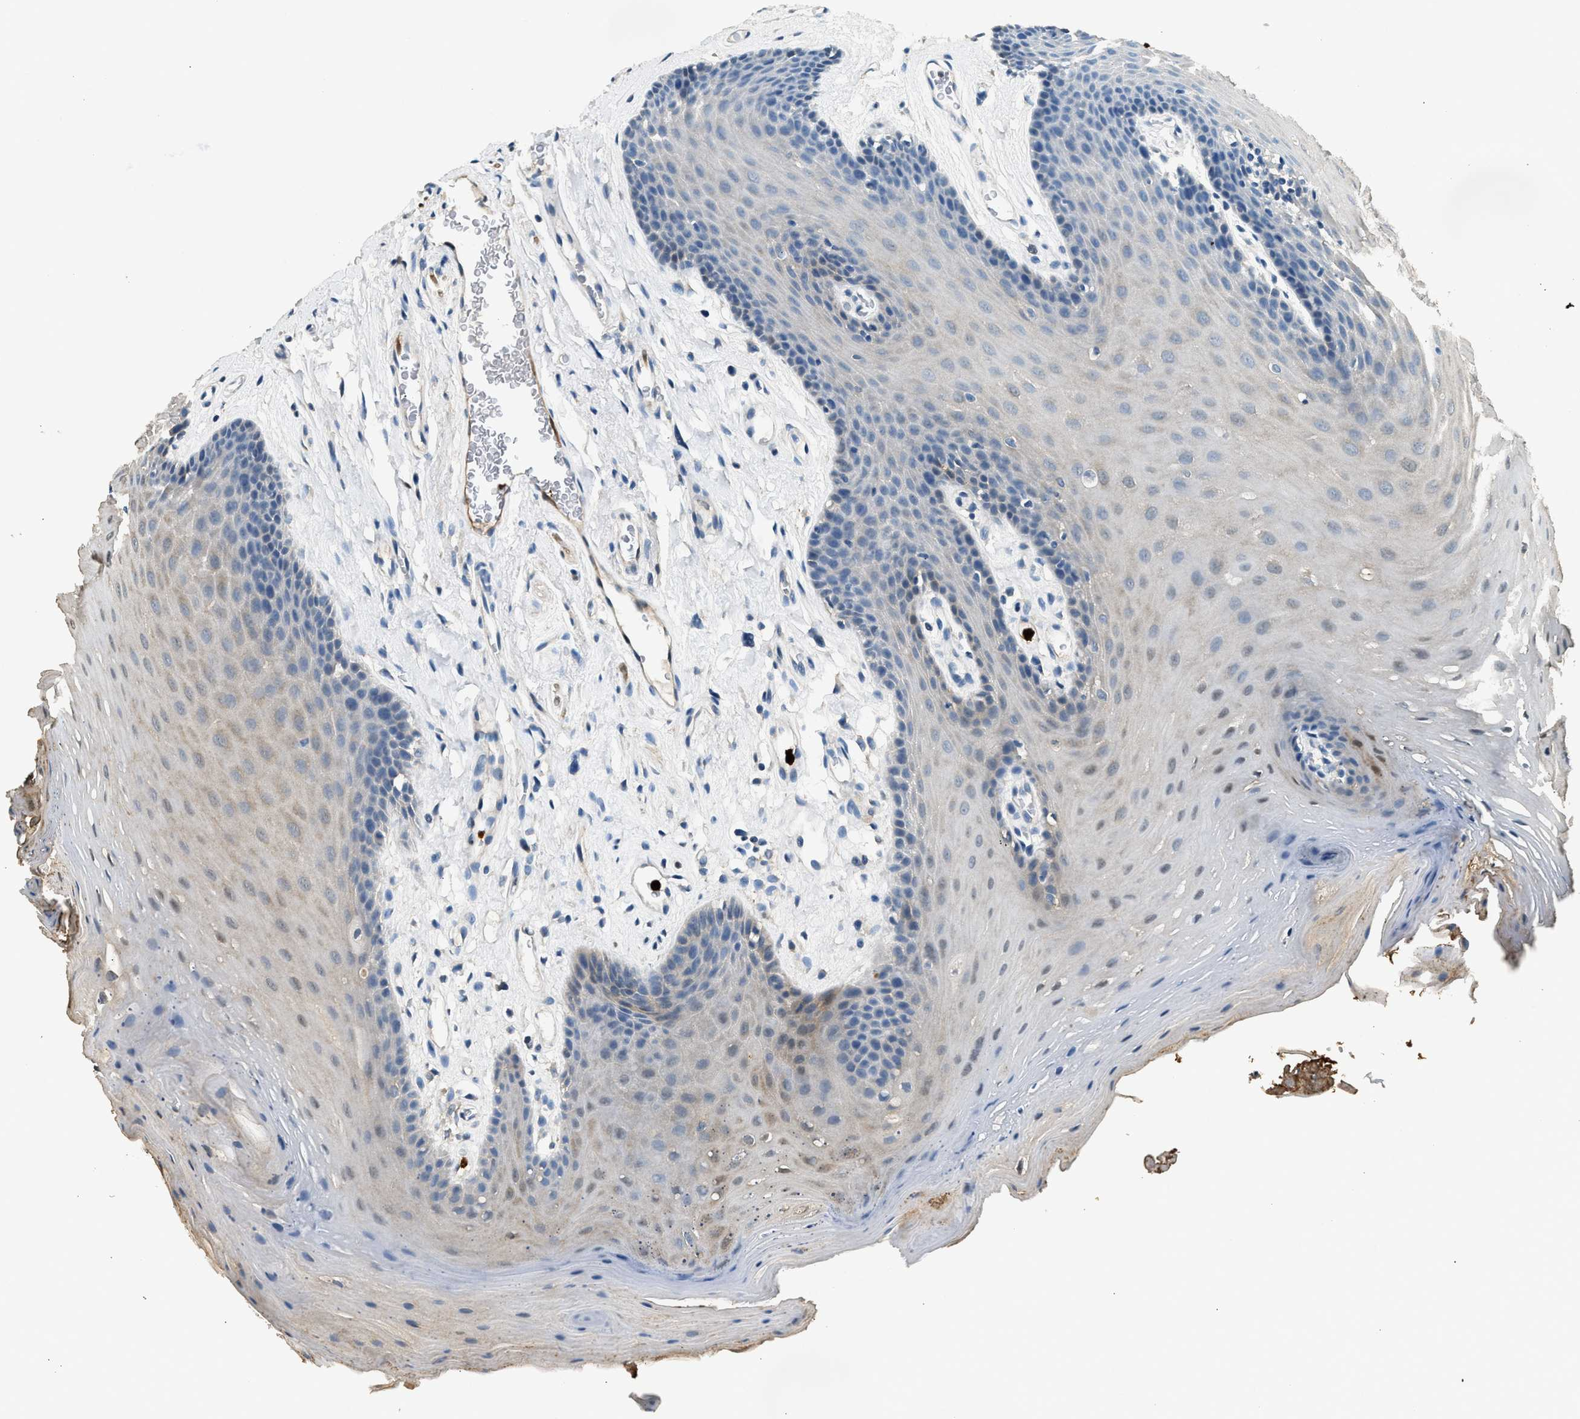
{"staining": {"intensity": "weak", "quantity": "25%-75%", "location": "cytoplasmic/membranous,nuclear"}, "tissue": "oral mucosa", "cell_type": "Squamous epithelial cells", "image_type": "normal", "snomed": [{"axis": "morphology", "description": "Normal tissue, NOS"}, {"axis": "morphology", "description": "Squamous cell carcinoma, NOS"}, {"axis": "topography", "description": "Oral tissue"}, {"axis": "topography", "description": "Head-Neck"}], "caption": "Protein expression analysis of normal human oral mucosa reveals weak cytoplasmic/membranous,nuclear expression in approximately 25%-75% of squamous epithelial cells. (Brightfield microscopy of DAB IHC at high magnification).", "gene": "ANXA3", "patient": {"sex": "male", "age": 71}}